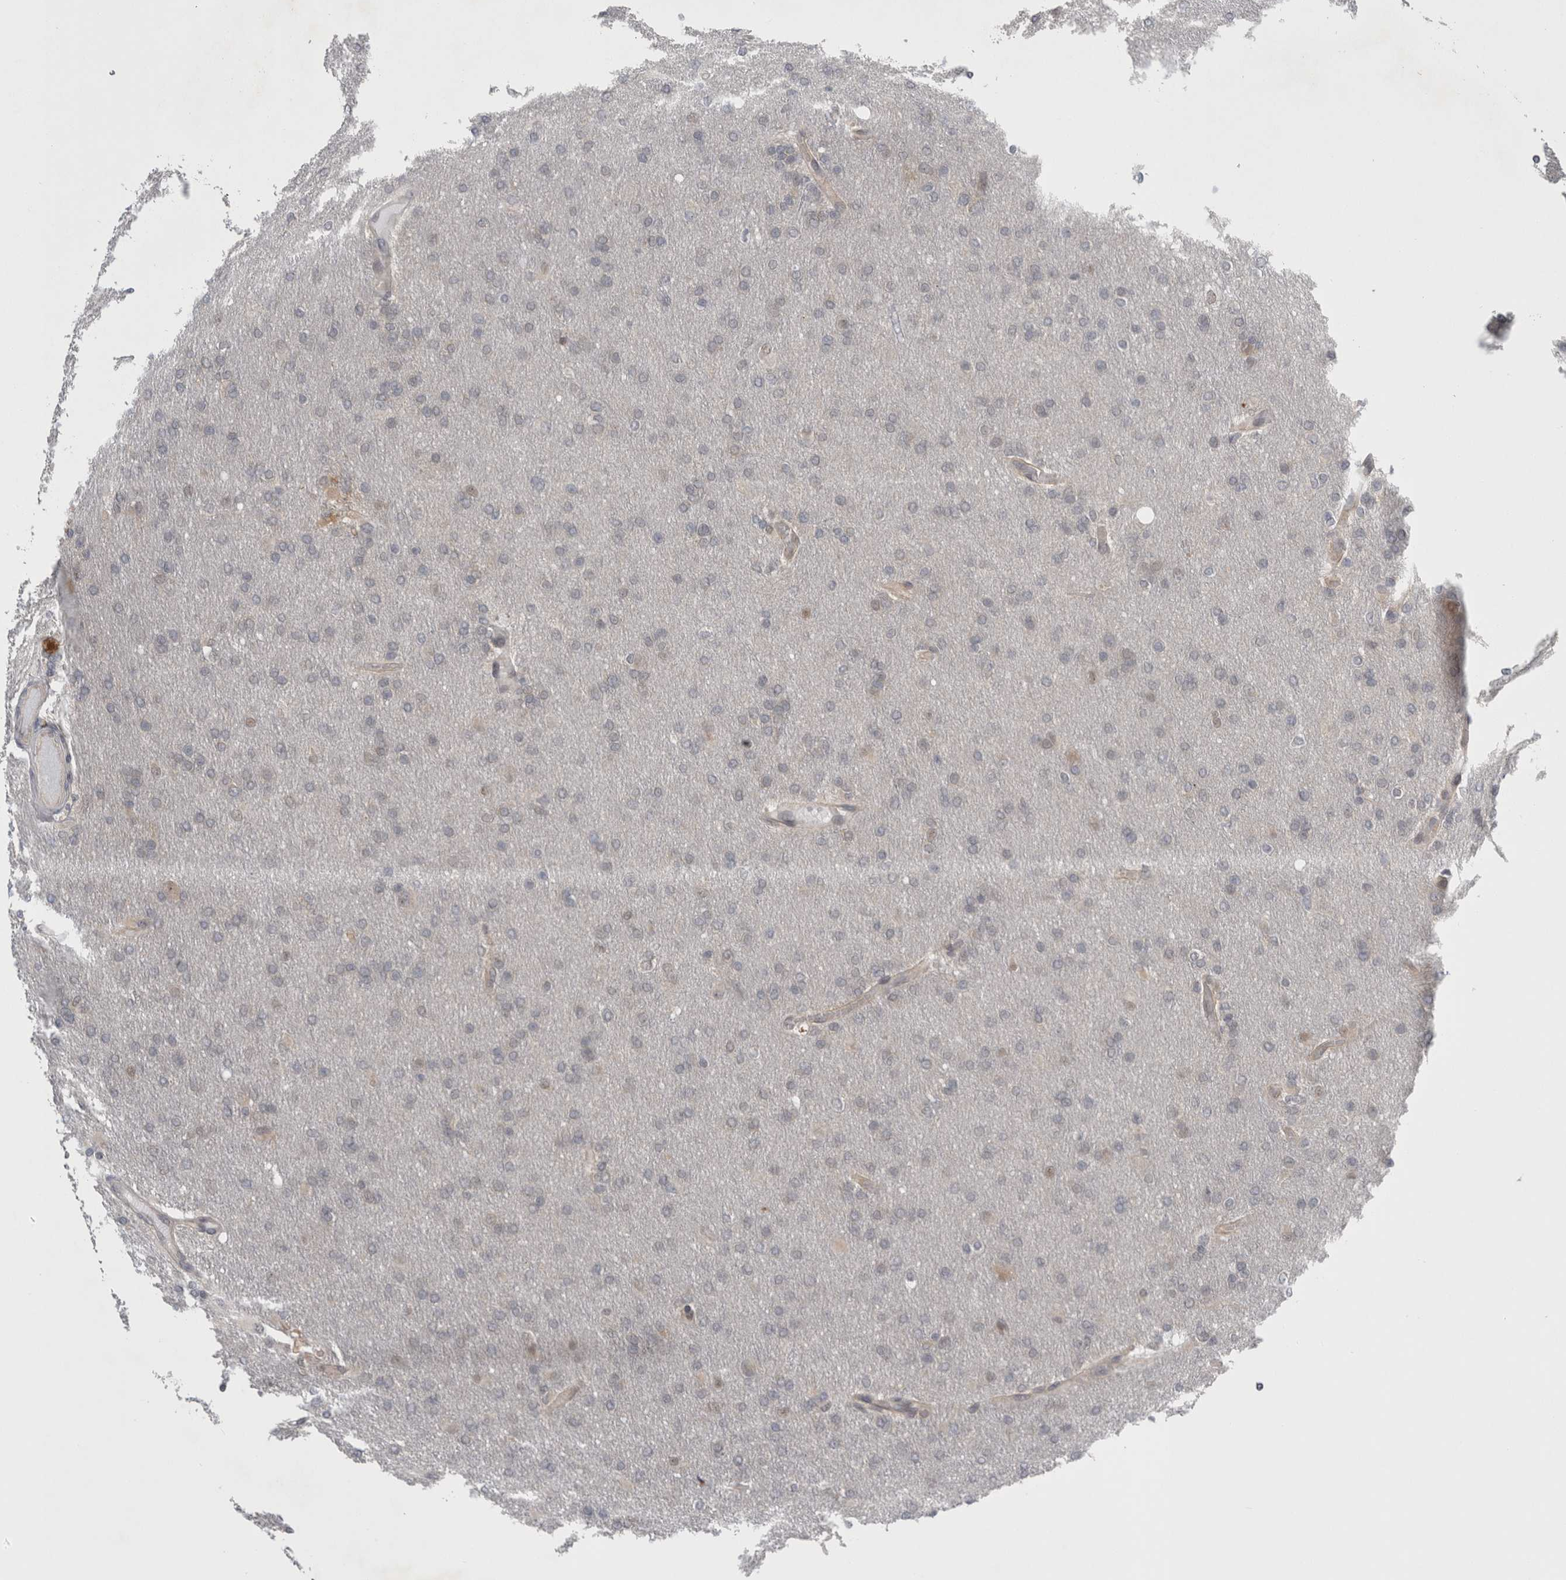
{"staining": {"intensity": "negative", "quantity": "none", "location": "none"}, "tissue": "glioma", "cell_type": "Tumor cells", "image_type": "cancer", "snomed": [{"axis": "morphology", "description": "Glioma, malignant, High grade"}, {"axis": "topography", "description": "Cerebral cortex"}], "caption": "Immunohistochemical staining of human high-grade glioma (malignant) shows no significant expression in tumor cells.", "gene": "PSMB2", "patient": {"sex": "female", "age": 36}}